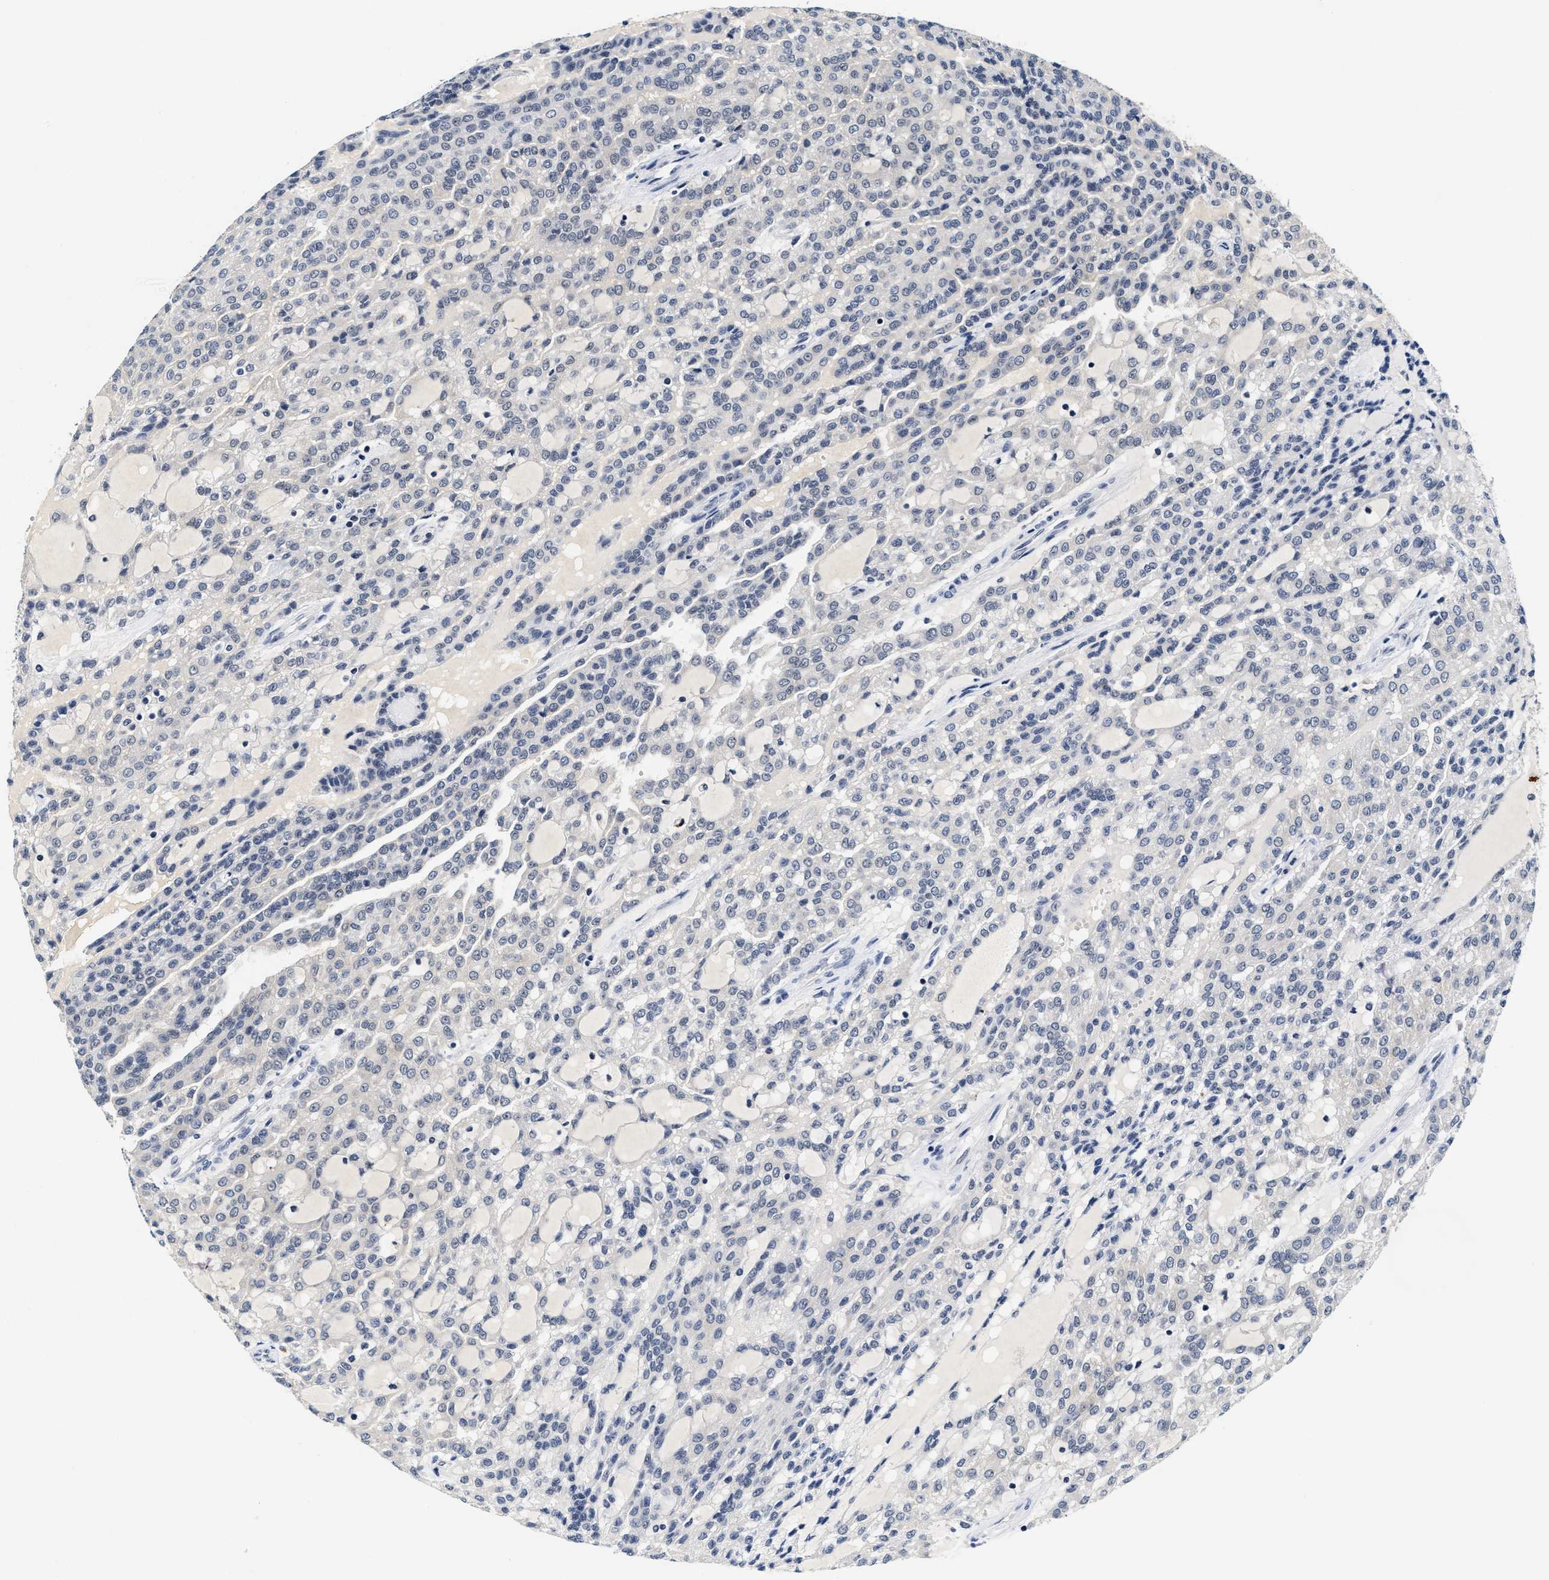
{"staining": {"intensity": "negative", "quantity": "none", "location": "none"}, "tissue": "renal cancer", "cell_type": "Tumor cells", "image_type": "cancer", "snomed": [{"axis": "morphology", "description": "Adenocarcinoma, NOS"}, {"axis": "topography", "description": "Kidney"}], "caption": "An IHC histopathology image of adenocarcinoma (renal) is shown. There is no staining in tumor cells of adenocarcinoma (renal). The staining was performed using DAB (3,3'-diaminobenzidine) to visualize the protein expression in brown, while the nuclei were stained in blue with hematoxylin (Magnification: 20x).", "gene": "INIP", "patient": {"sex": "male", "age": 63}}